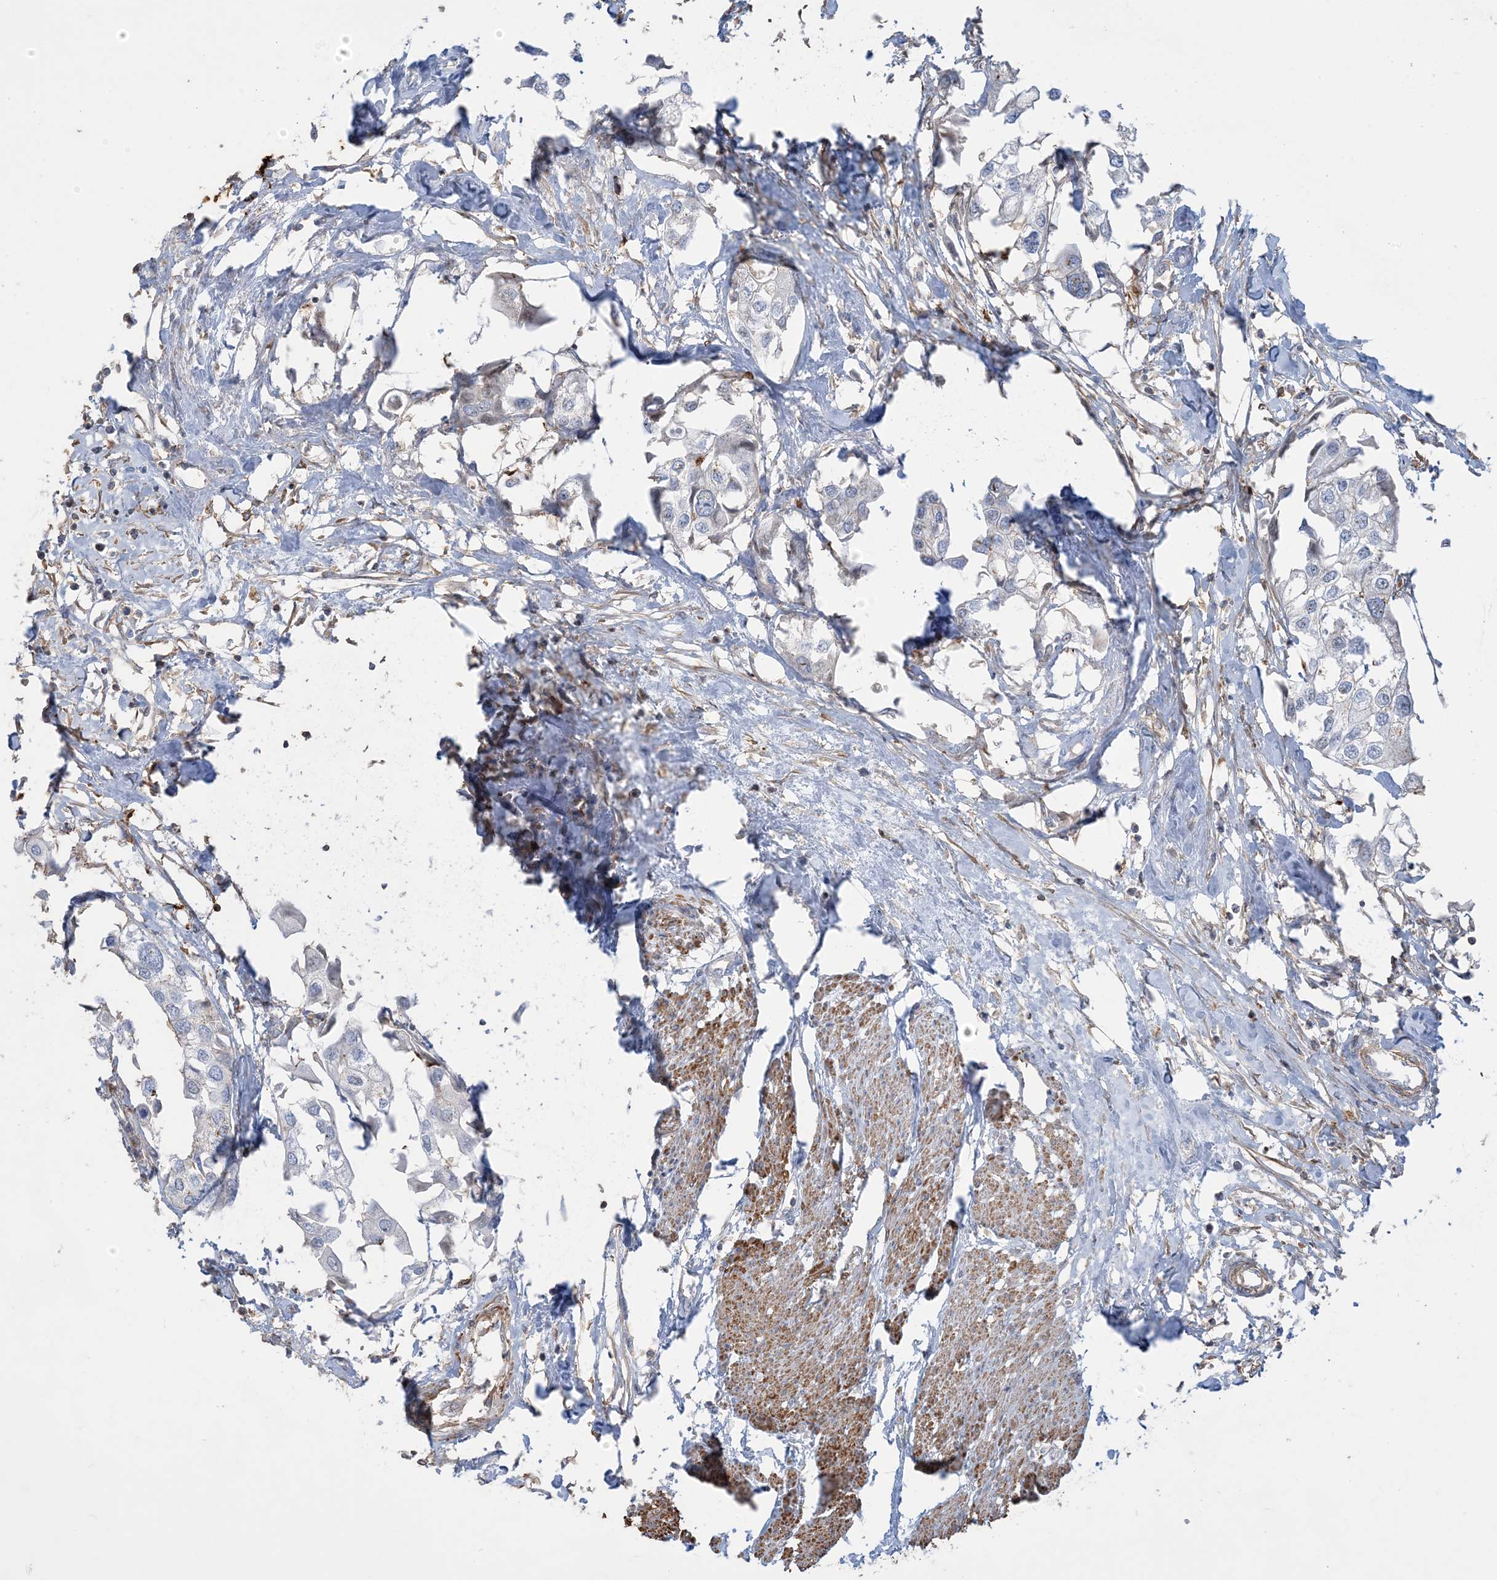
{"staining": {"intensity": "negative", "quantity": "none", "location": "none"}, "tissue": "urothelial cancer", "cell_type": "Tumor cells", "image_type": "cancer", "snomed": [{"axis": "morphology", "description": "Urothelial carcinoma, High grade"}, {"axis": "topography", "description": "Urinary bladder"}], "caption": "There is no significant staining in tumor cells of urothelial cancer. (DAB IHC, high magnification).", "gene": "GTF3C2", "patient": {"sex": "male", "age": 64}}